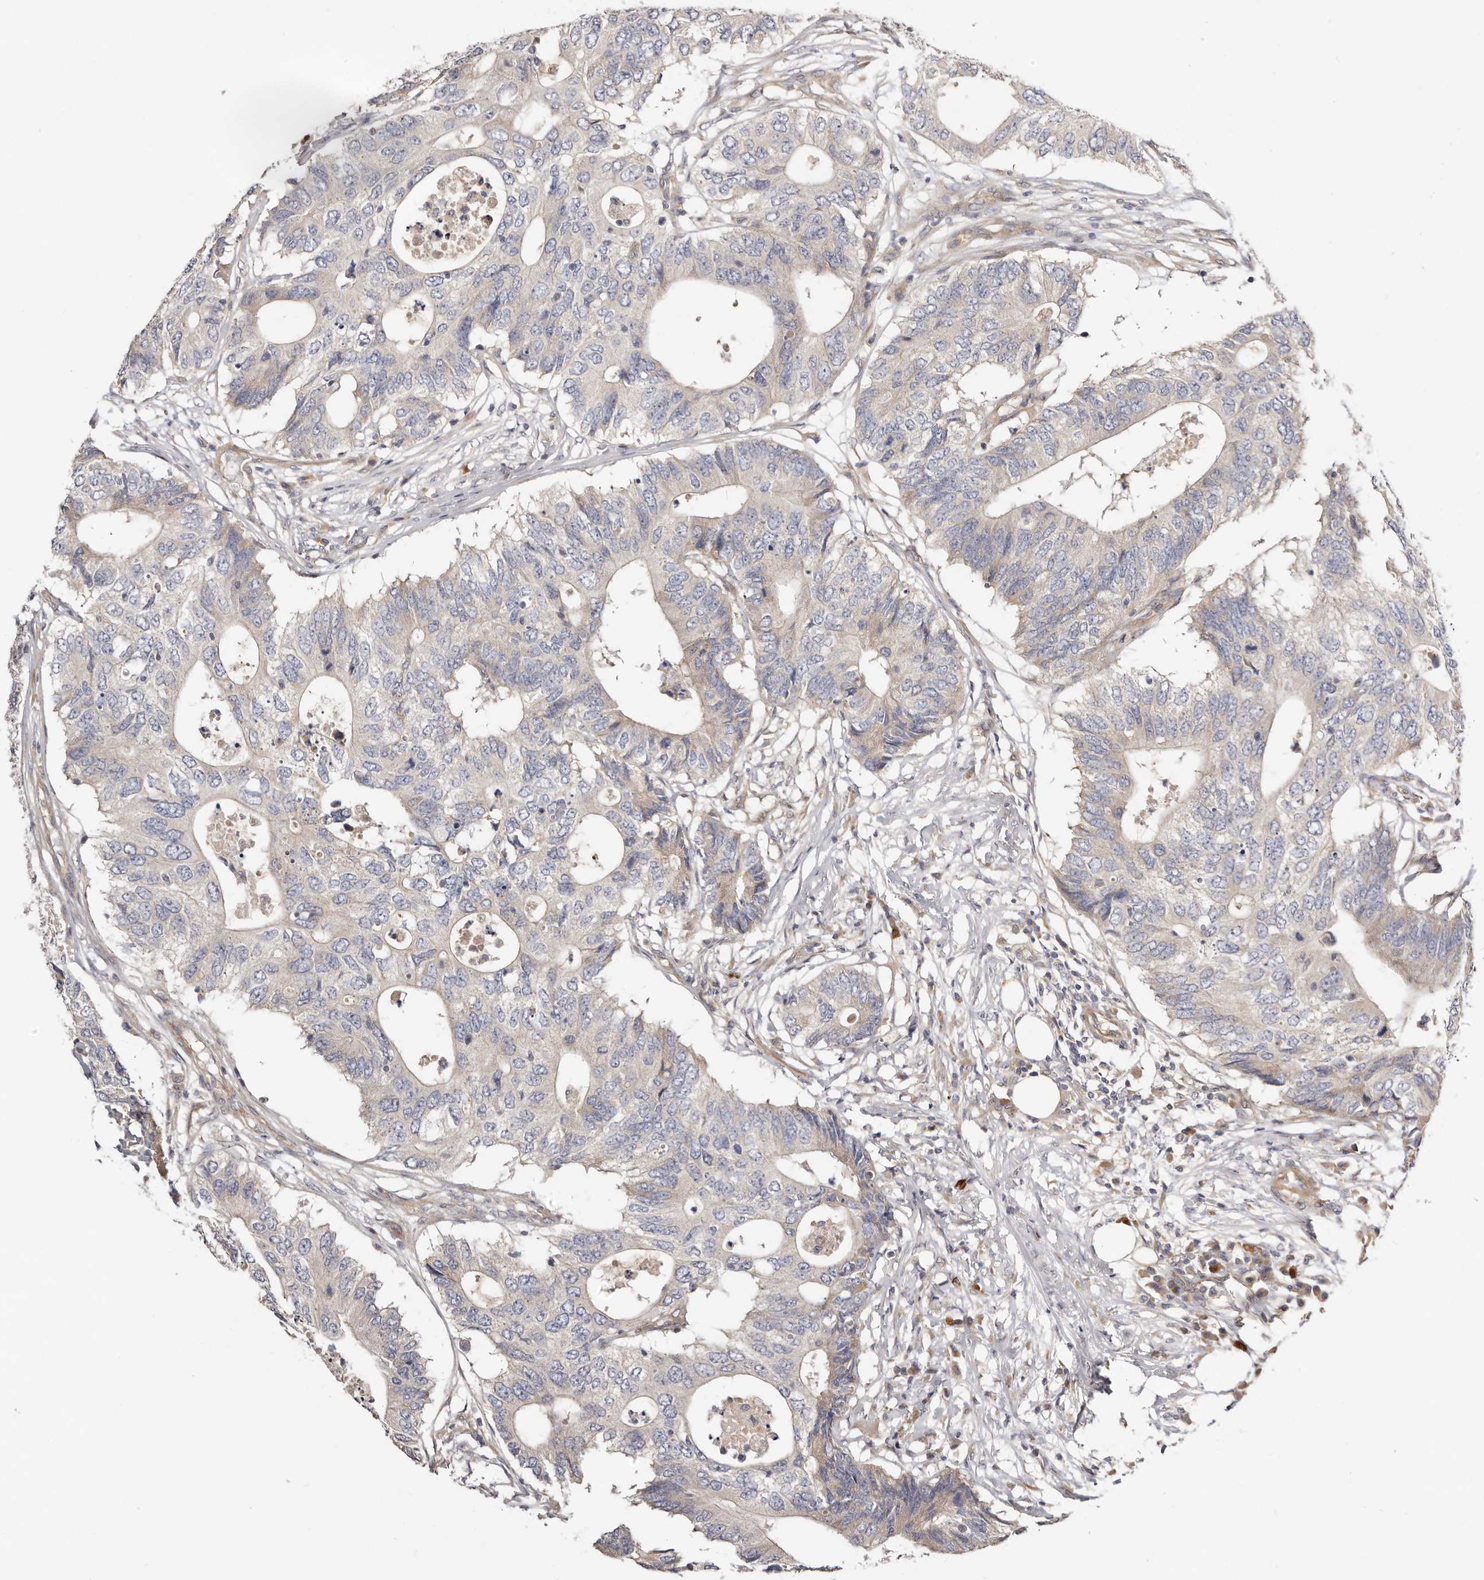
{"staining": {"intensity": "negative", "quantity": "none", "location": "none"}, "tissue": "colorectal cancer", "cell_type": "Tumor cells", "image_type": "cancer", "snomed": [{"axis": "morphology", "description": "Adenocarcinoma, NOS"}, {"axis": "topography", "description": "Colon"}], "caption": "Colorectal cancer was stained to show a protein in brown. There is no significant staining in tumor cells.", "gene": "MACF1", "patient": {"sex": "male", "age": 71}}